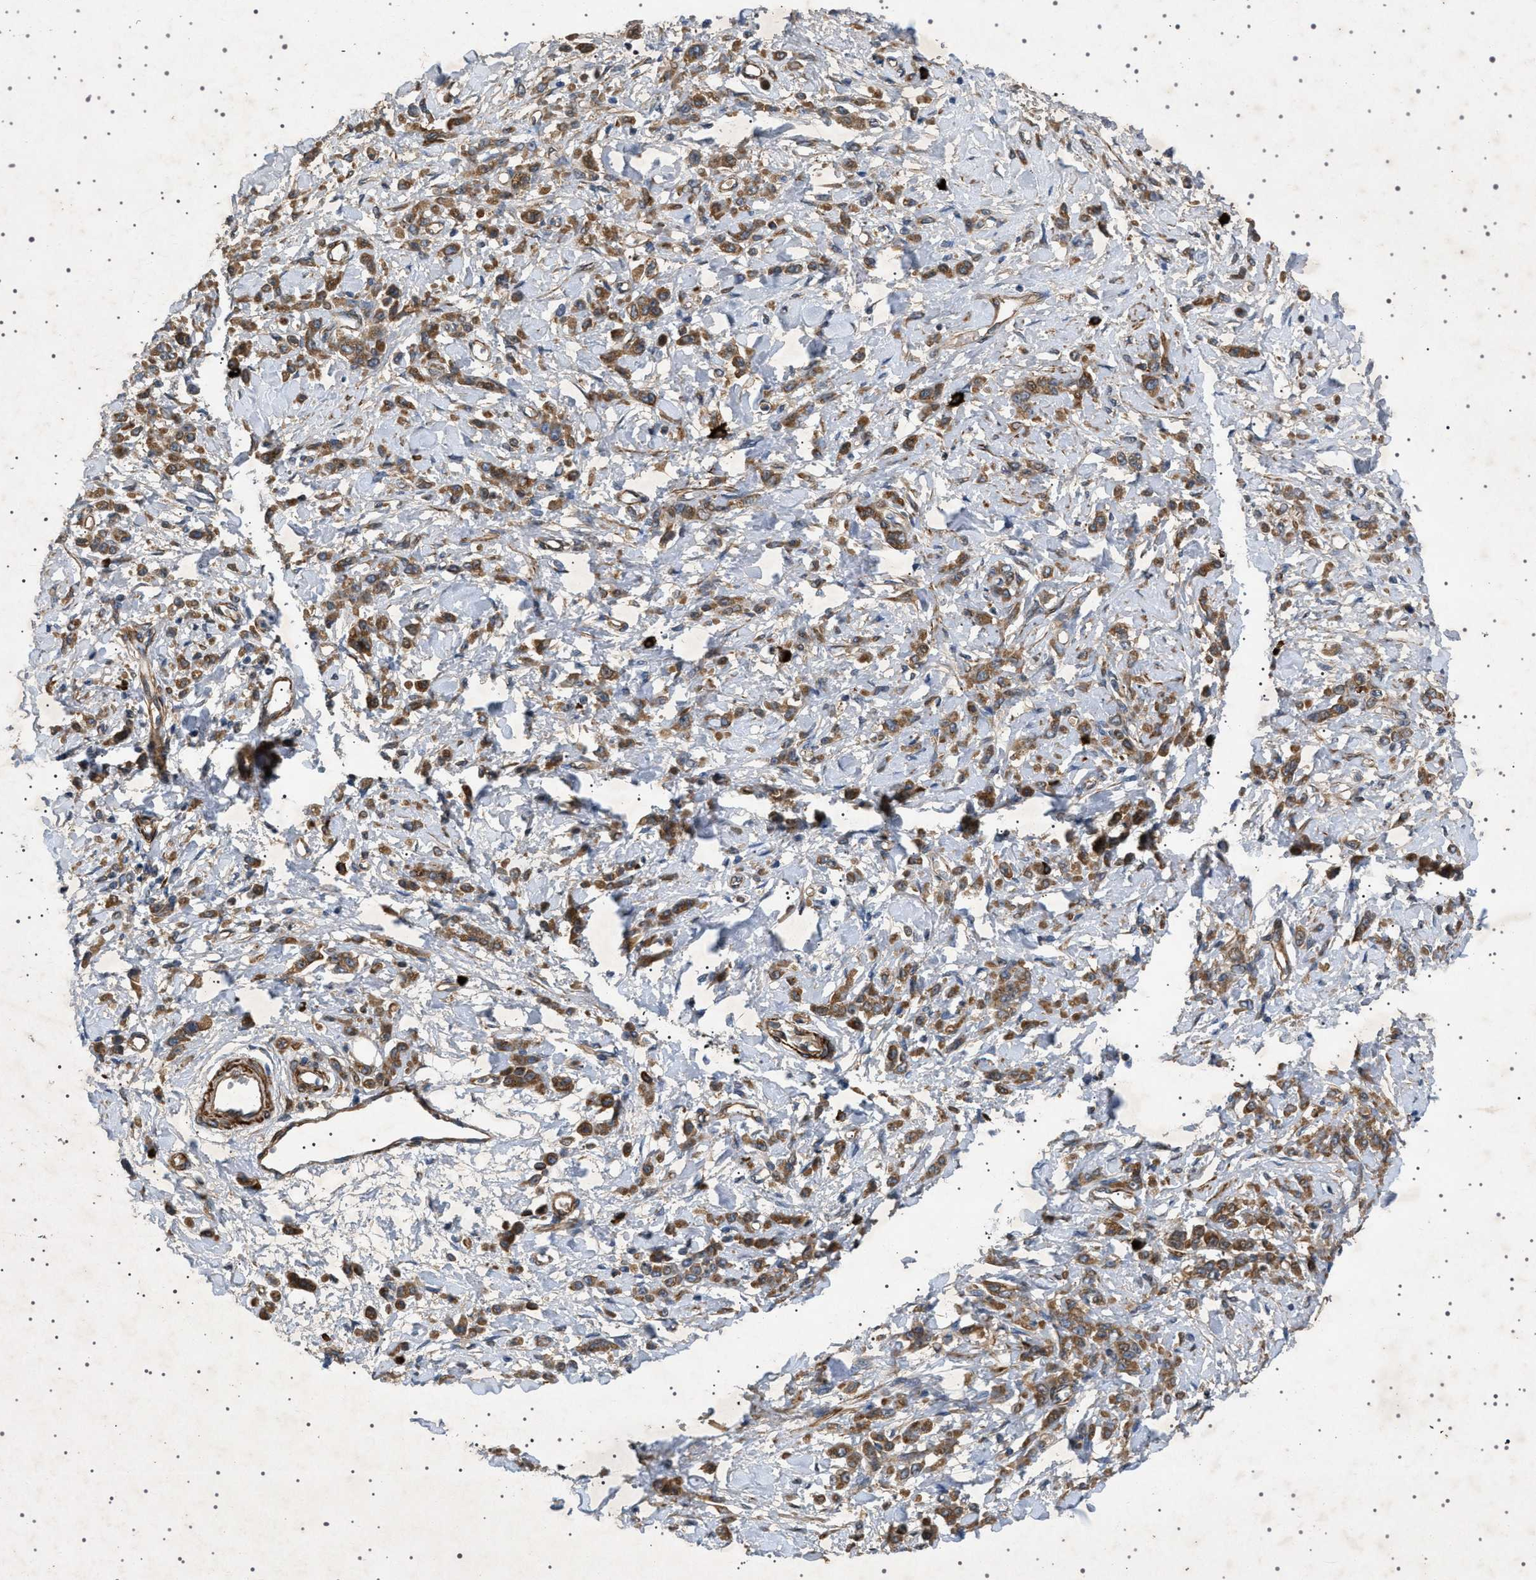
{"staining": {"intensity": "strong", "quantity": ">75%", "location": "cytoplasmic/membranous"}, "tissue": "stomach cancer", "cell_type": "Tumor cells", "image_type": "cancer", "snomed": [{"axis": "morphology", "description": "Normal tissue, NOS"}, {"axis": "morphology", "description": "Adenocarcinoma, NOS"}, {"axis": "topography", "description": "Stomach"}], "caption": "High-power microscopy captured an immunohistochemistry image of stomach cancer (adenocarcinoma), revealing strong cytoplasmic/membranous staining in approximately >75% of tumor cells.", "gene": "CCDC186", "patient": {"sex": "male", "age": 82}}